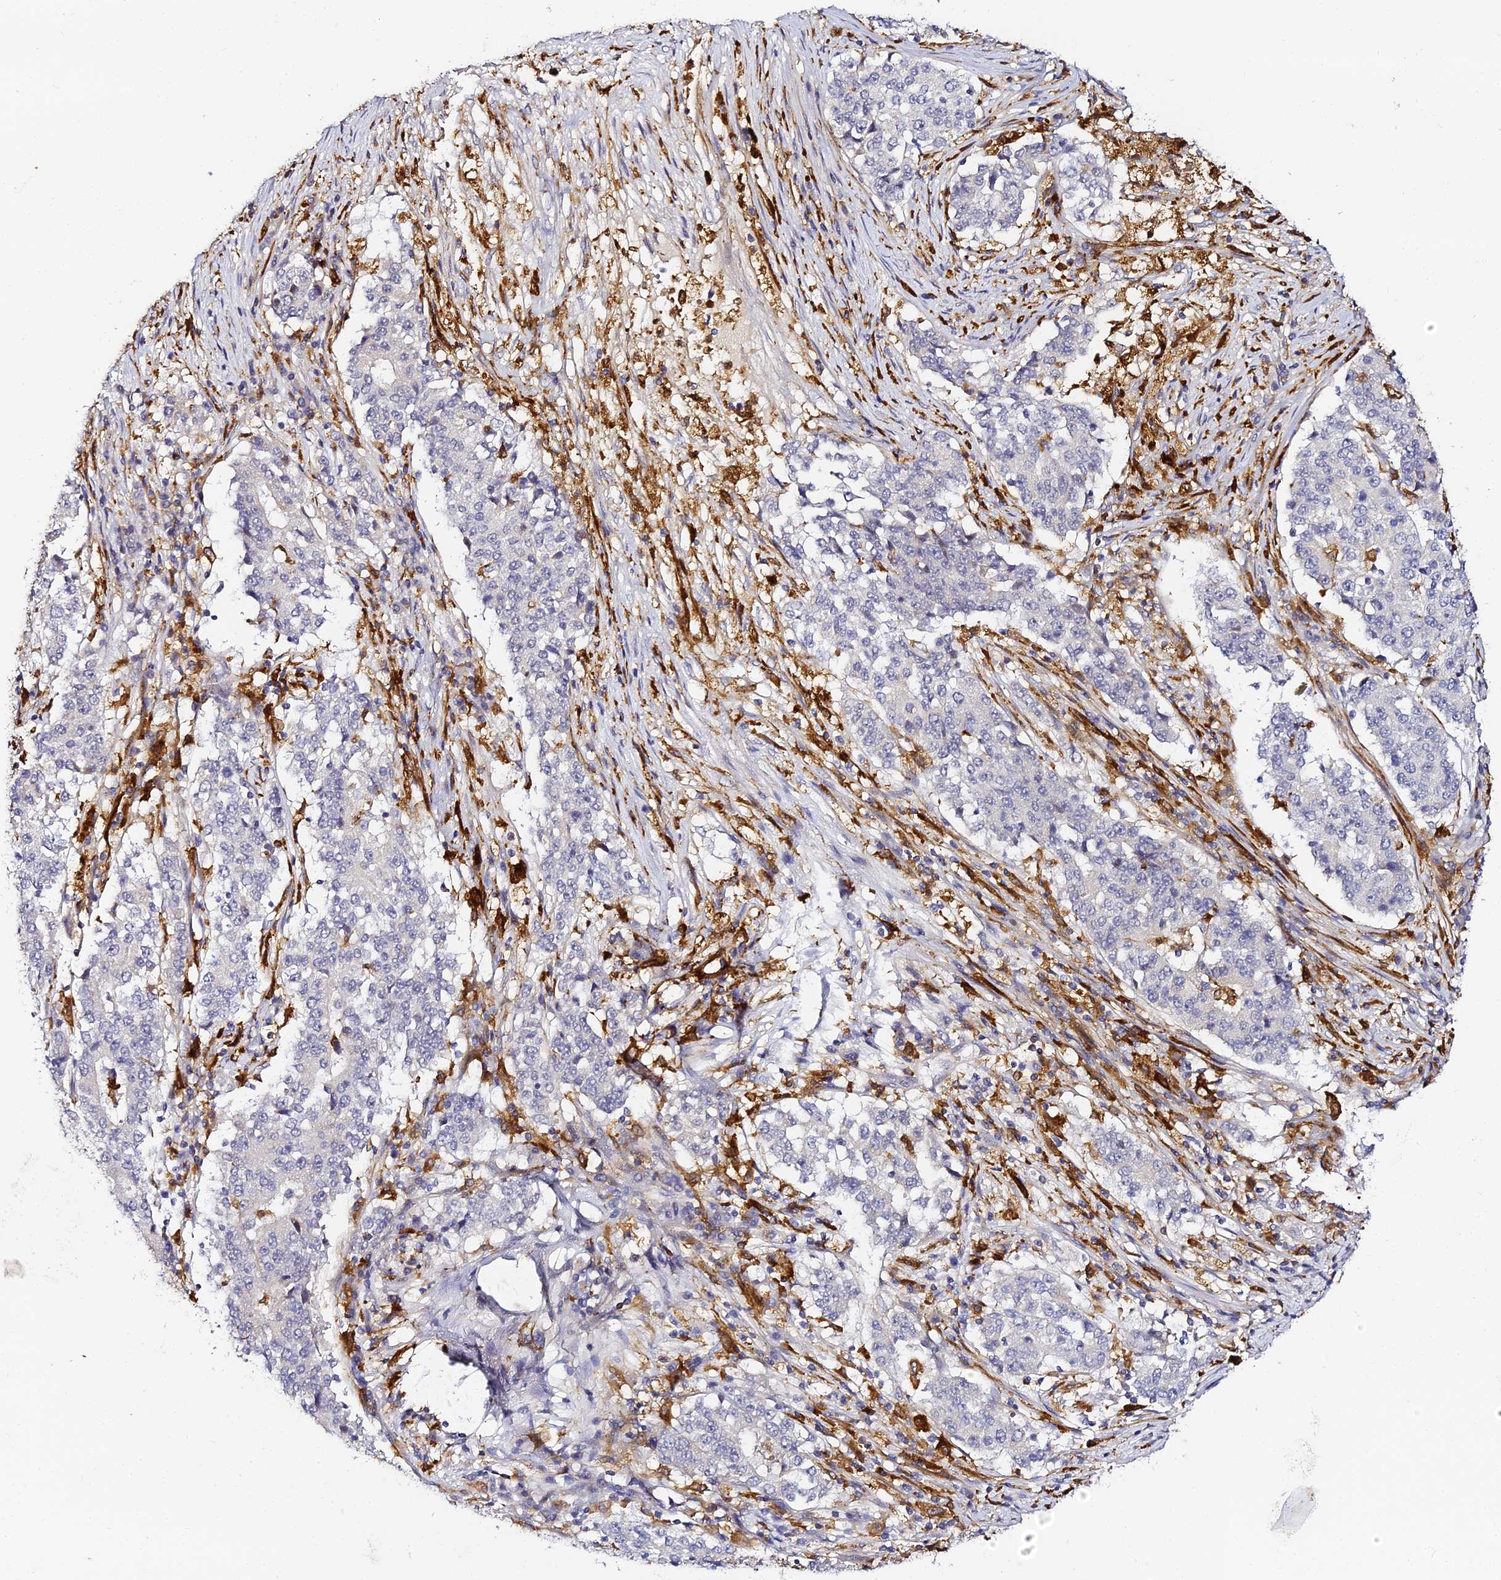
{"staining": {"intensity": "negative", "quantity": "none", "location": "none"}, "tissue": "stomach cancer", "cell_type": "Tumor cells", "image_type": "cancer", "snomed": [{"axis": "morphology", "description": "Adenocarcinoma, NOS"}, {"axis": "topography", "description": "Stomach"}], "caption": "Tumor cells show no significant expression in adenocarcinoma (stomach).", "gene": "IL4I1", "patient": {"sex": "male", "age": 59}}